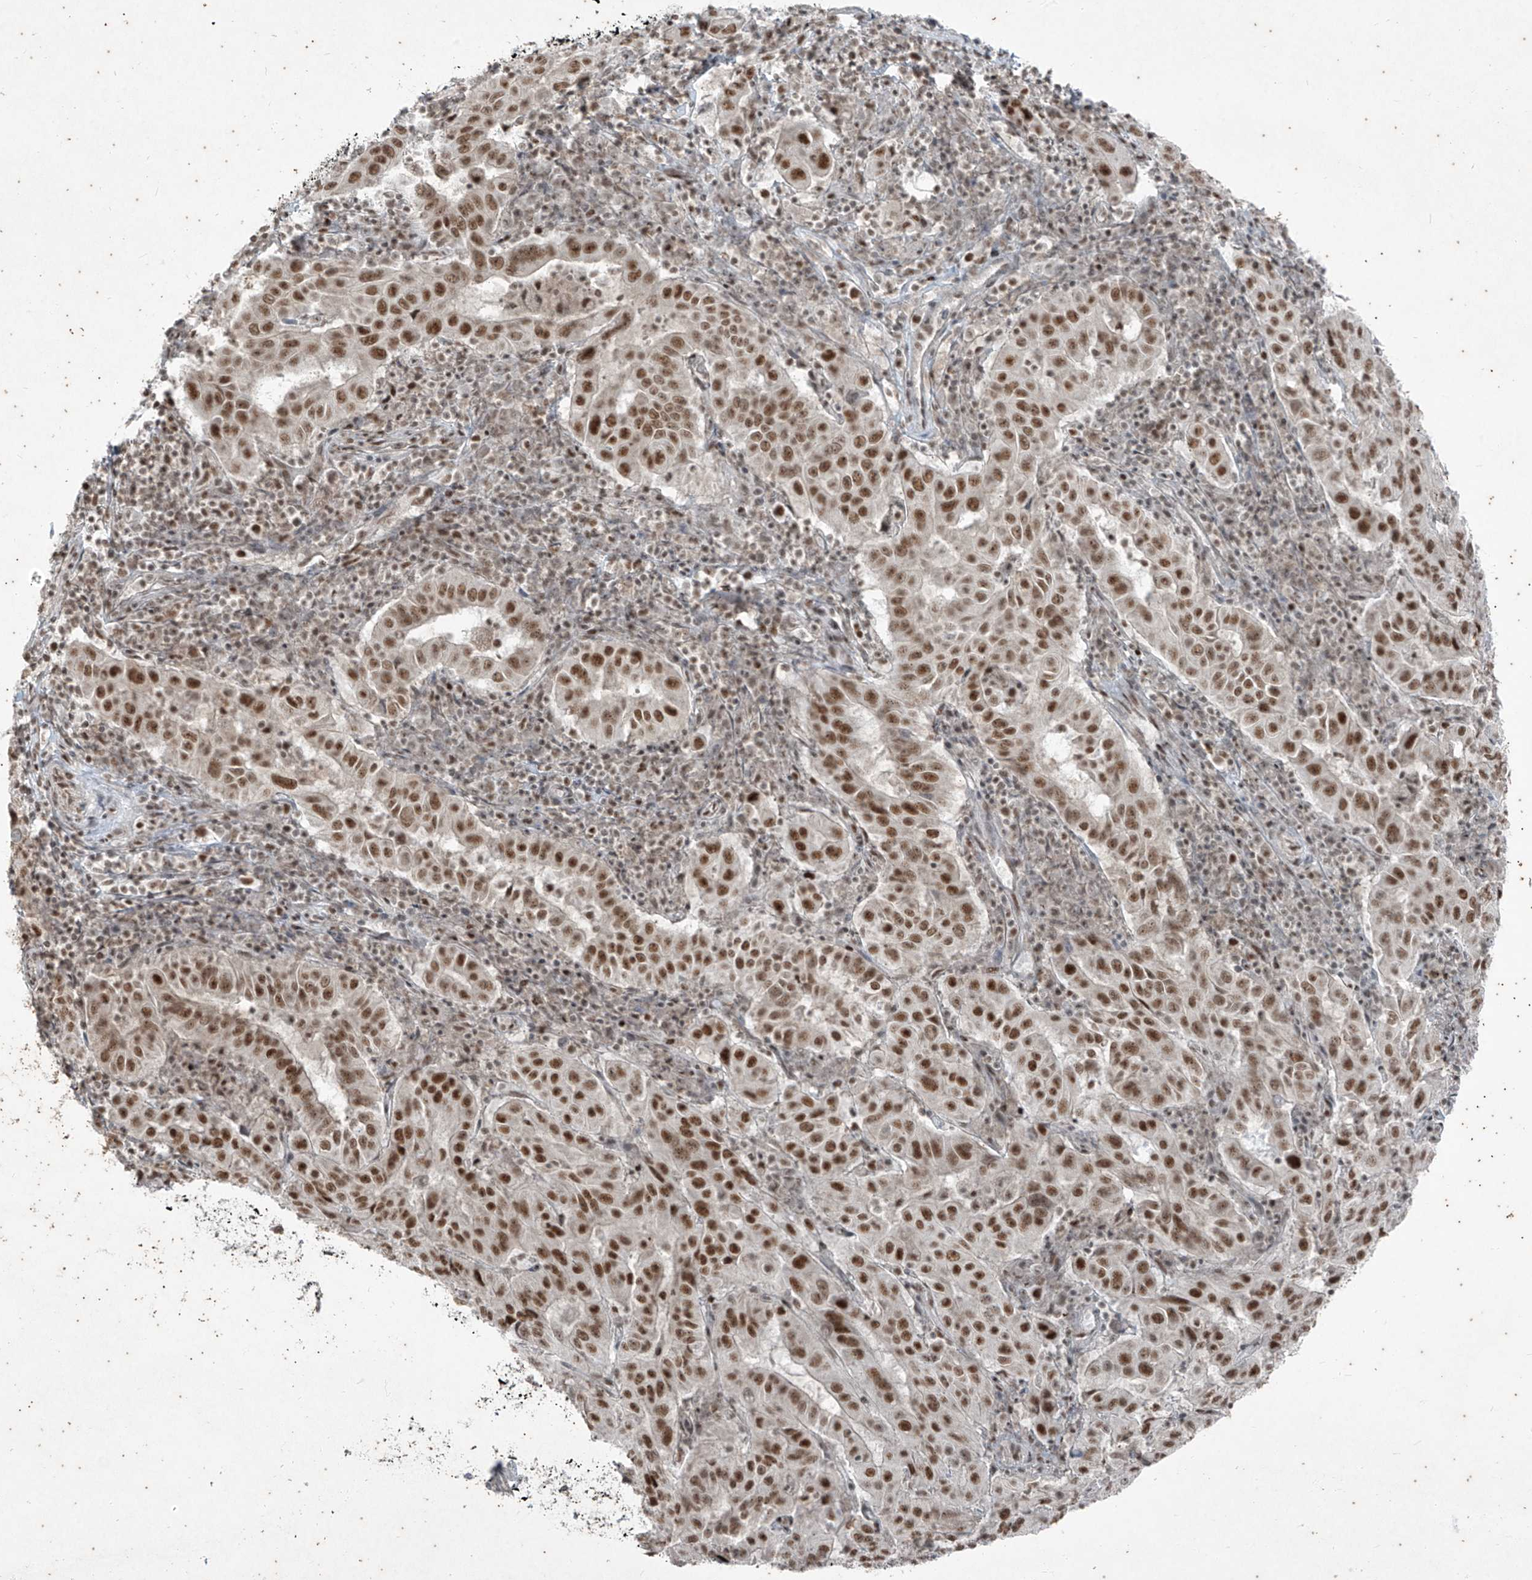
{"staining": {"intensity": "moderate", "quantity": ">75%", "location": "nuclear"}, "tissue": "pancreatic cancer", "cell_type": "Tumor cells", "image_type": "cancer", "snomed": [{"axis": "morphology", "description": "Adenocarcinoma, NOS"}, {"axis": "topography", "description": "Pancreas"}], "caption": "Immunohistochemistry (DAB) staining of pancreatic cancer shows moderate nuclear protein expression in about >75% of tumor cells. (DAB IHC with brightfield microscopy, high magnification).", "gene": "ZNF354B", "patient": {"sex": "male", "age": 63}}